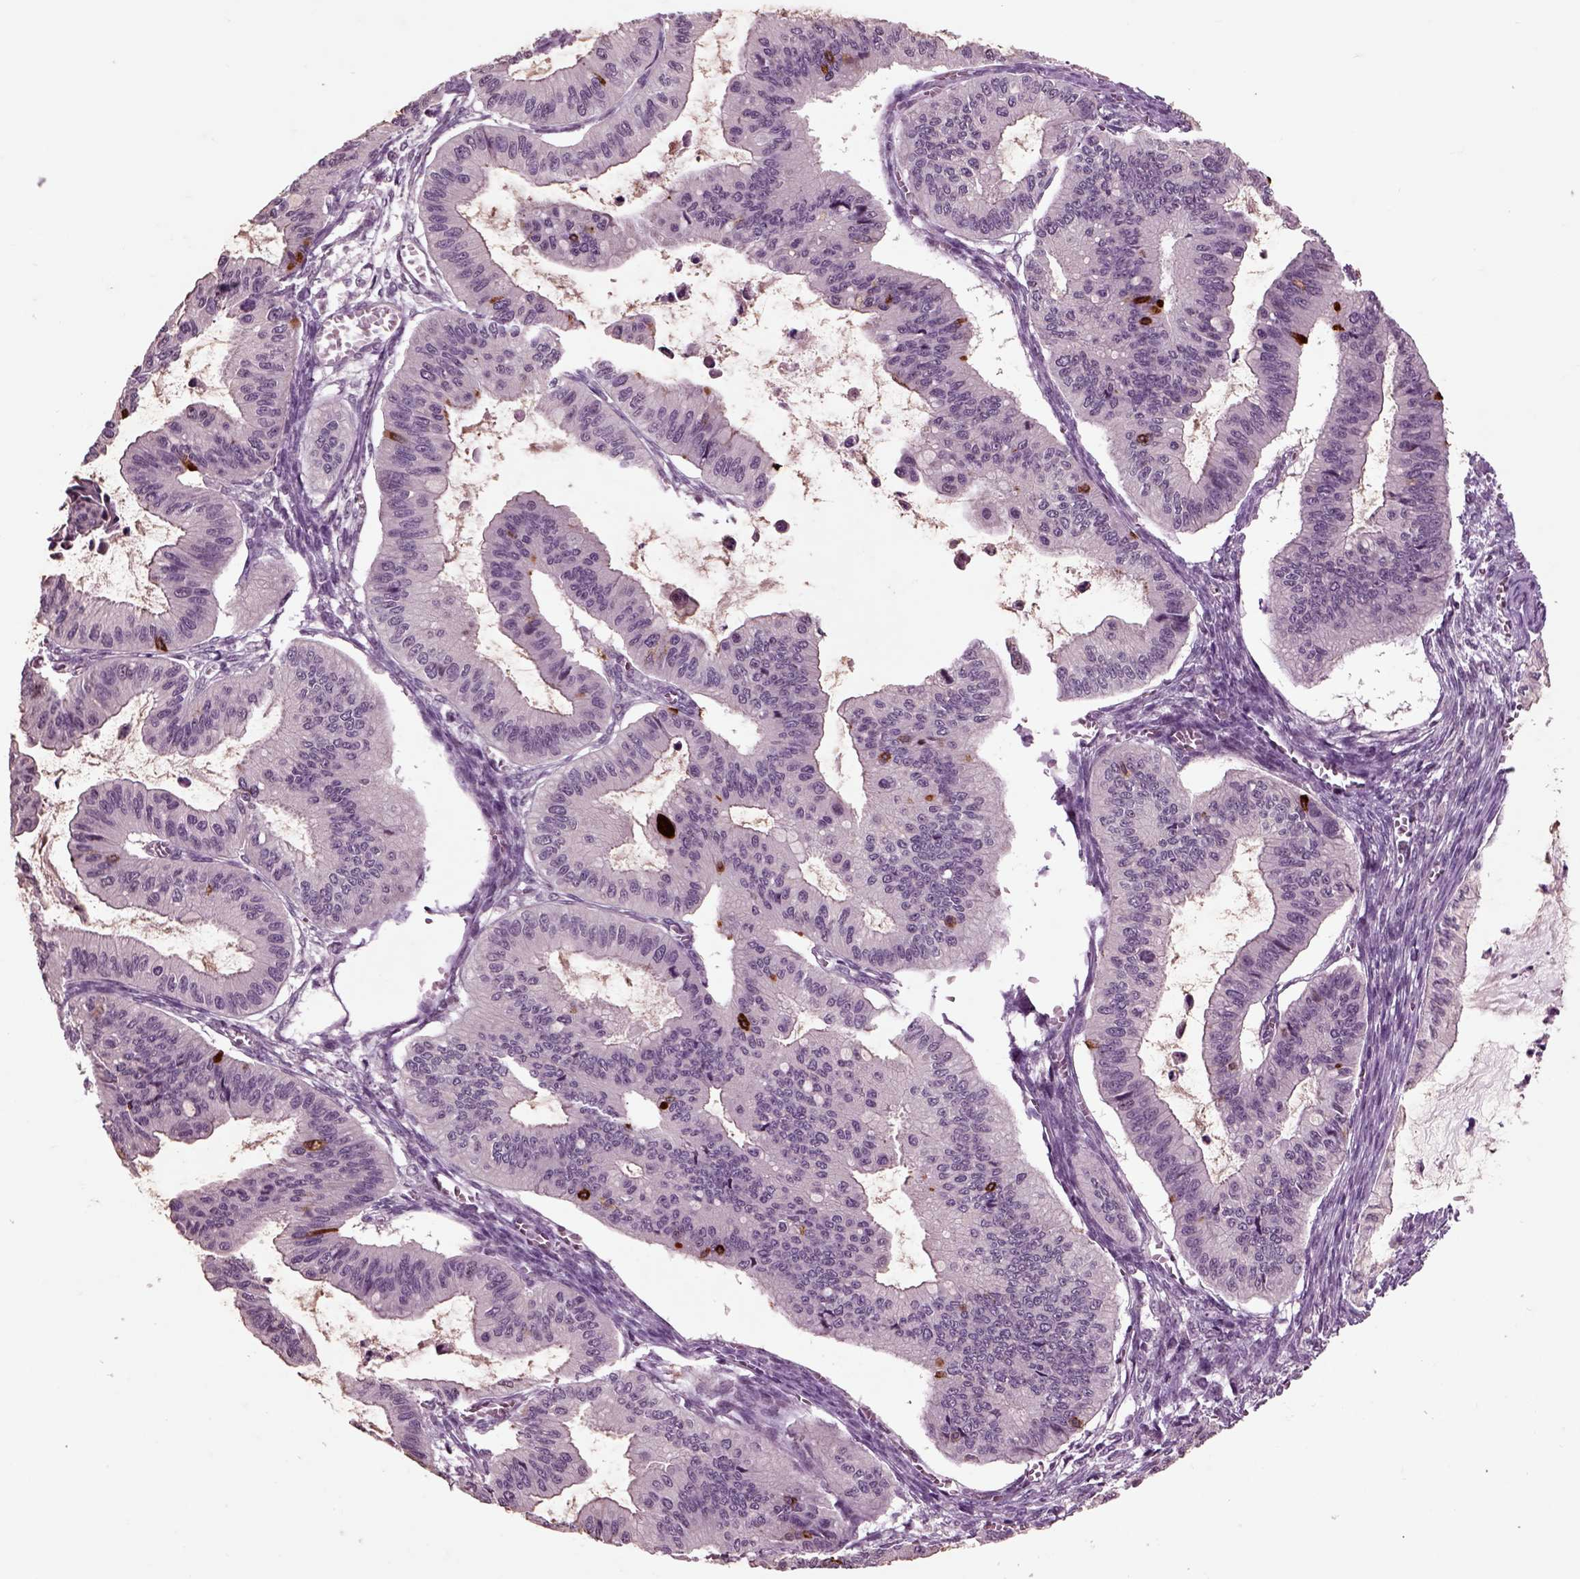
{"staining": {"intensity": "strong", "quantity": "<25%", "location": "cytoplasmic/membranous"}, "tissue": "ovarian cancer", "cell_type": "Tumor cells", "image_type": "cancer", "snomed": [{"axis": "morphology", "description": "Cystadenocarcinoma, mucinous, NOS"}, {"axis": "topography", "description": "Ovary"}], "caption": "Immunohistochemistry (IHC) histopathology image of neoplastic tissue: human ovarian mucinous cystadenocarcinoma stained using immunohistochemistry exhibits medium levels of strong protein expression localized specifically in the cytoplasmic/membranous of tumor cells, appearing as a cytoplasmic/membranous brown color.", "gene": "CHGB", "patient": {"sex": "female", "age": 72}}